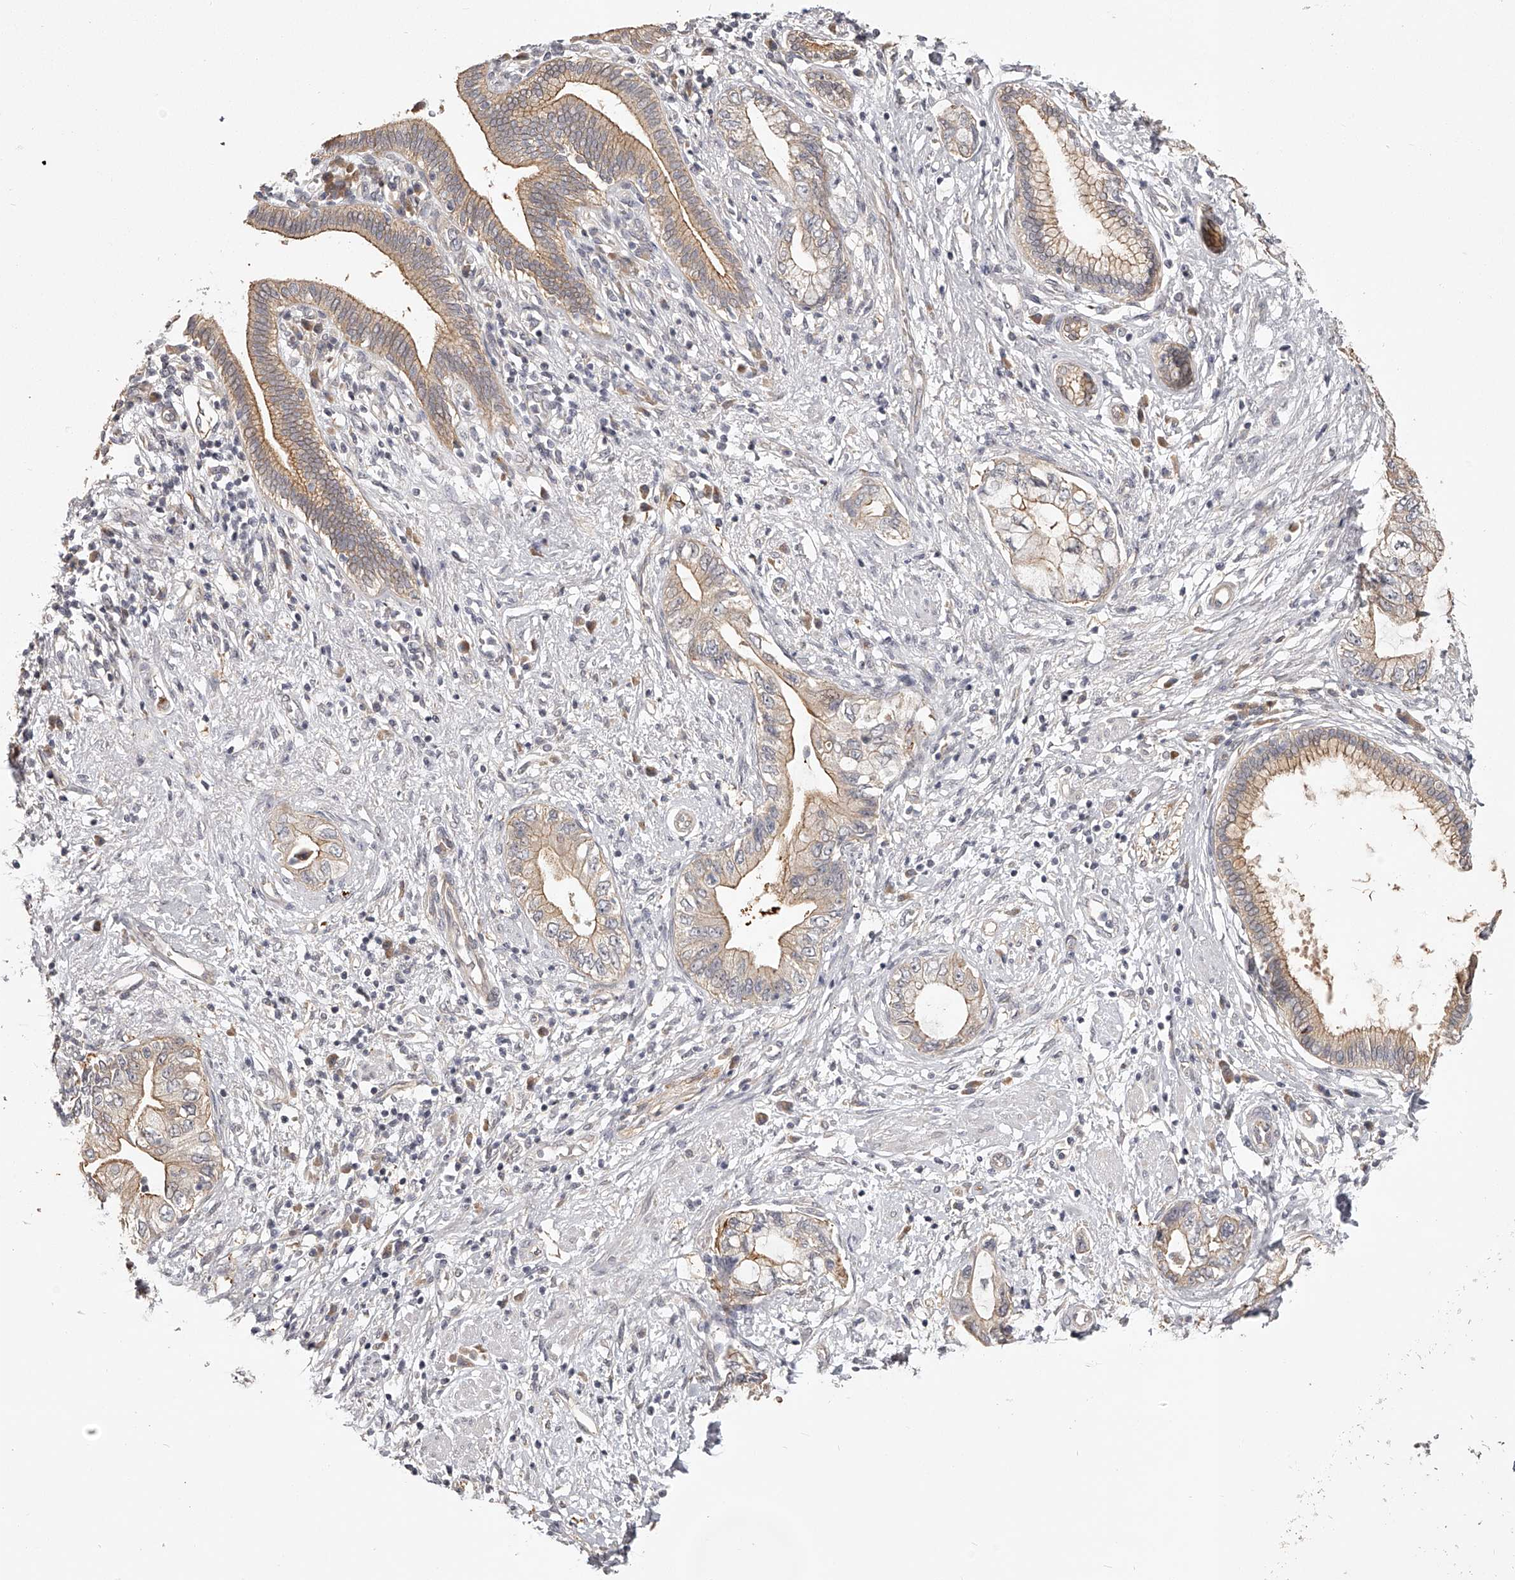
{"staining": {"intensity": "moderate", "quantity": ">75%", "location": "cytoplasmic/membranous"}, "tissue": "pancreatic cancer", "cell_type": "Tumor cells", "image_type": "cancer", "snomed": [{"axis": "morphology", "description": "Adenocarcinoma, NOS"}, {"axis": "topography", "description": "Pancreas"}], "caption": "Protein positivity by immunohistochemistry (IHC) shows moderate cytoplasmic/membranous expression in about >75% of tumor cells in pancreatic cancer (adenocarcinoma).", "gene": "ZNF582", "patient": {"sex": "female", "age": 73}}